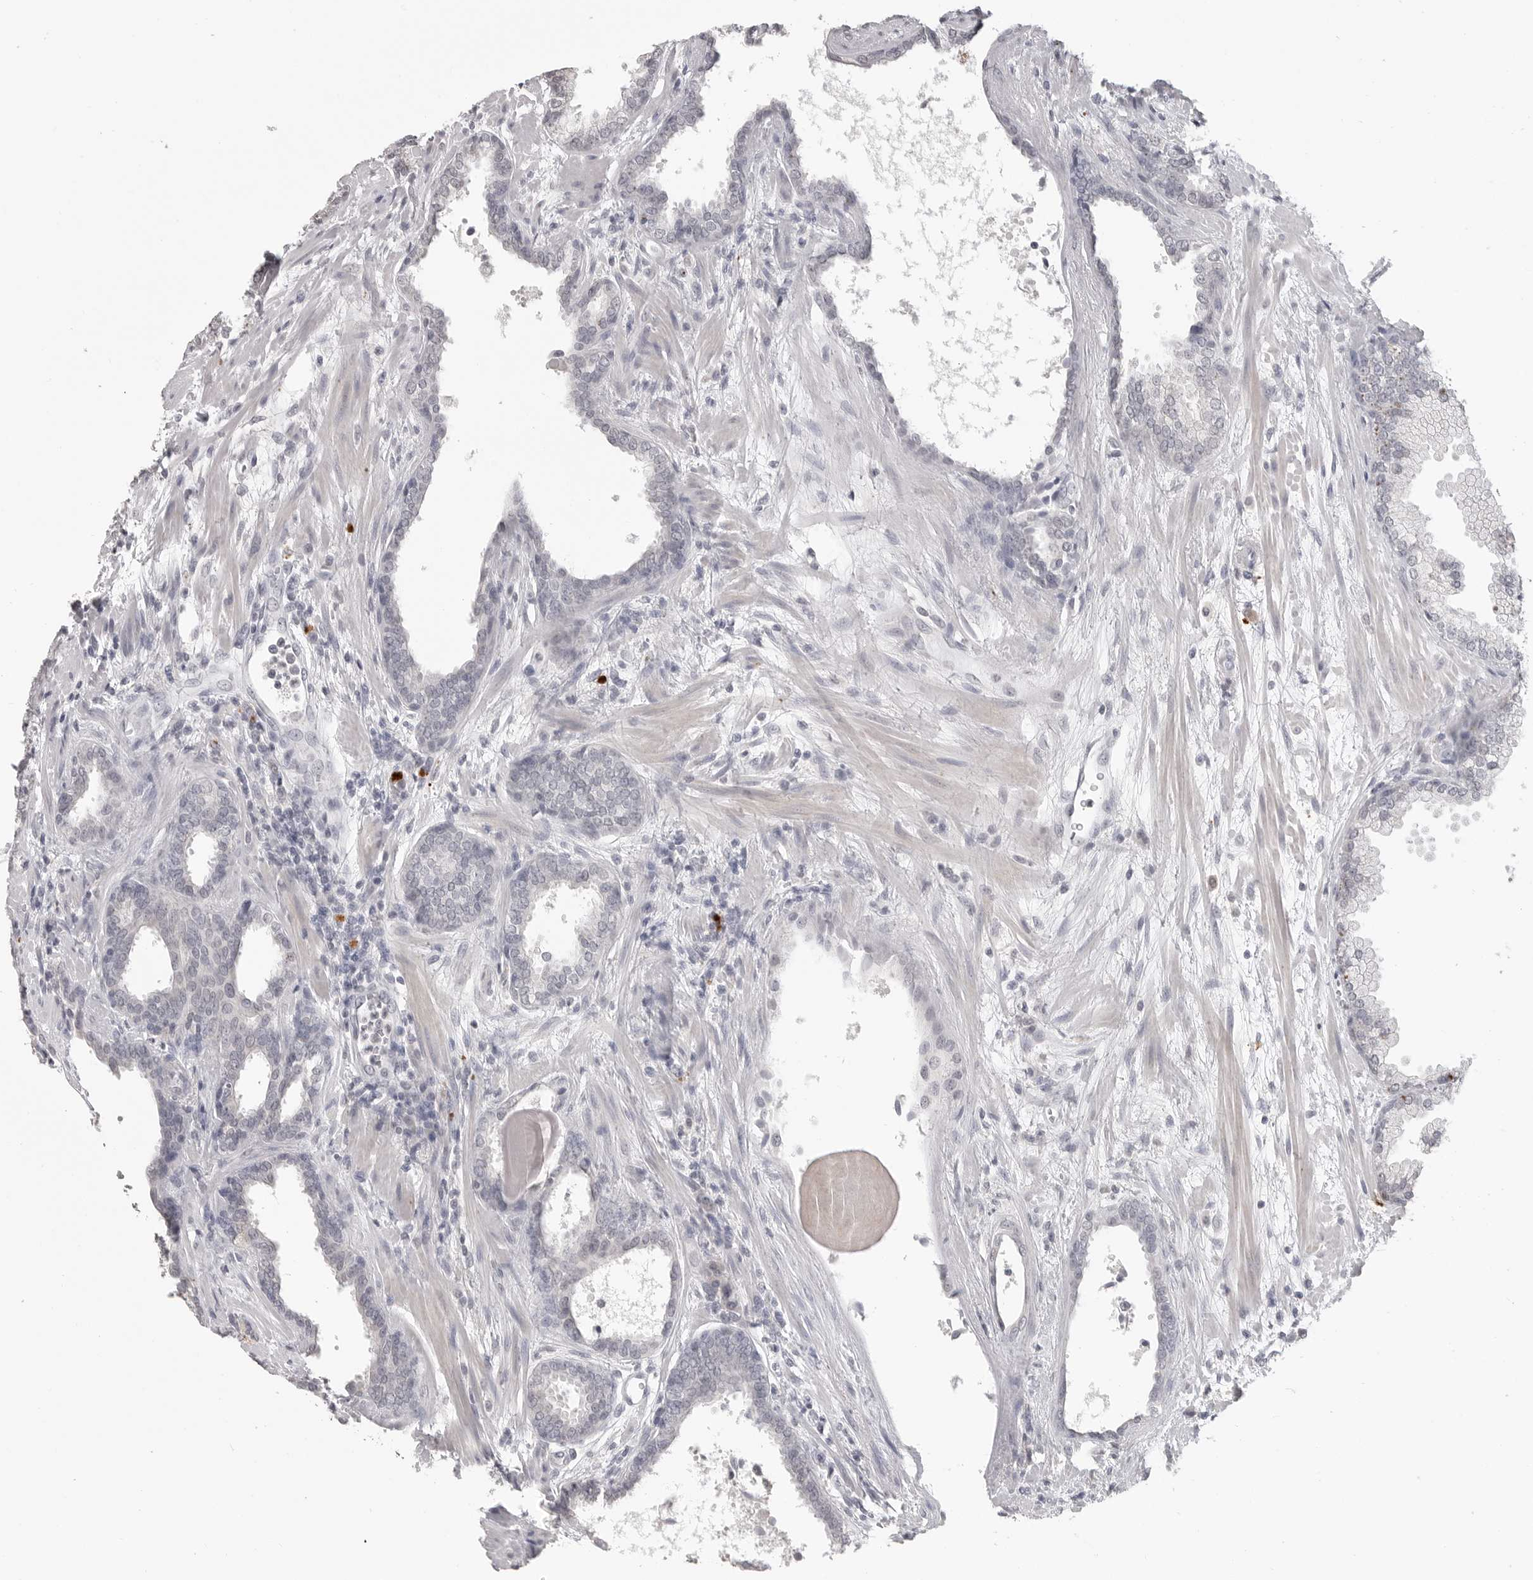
{"staining": {"intensity": "negative", "quantity": "none", "location": "none"}, "tissue": "prostate cancer", "cell_type": "Tumor cells", "image_type": "cancer", "snomed": [{"axis": "morphology", "description": "Adenocarcinoma, High grade"}, {"axis": "topography", "description": "Prostate"}], "caption": "The micrograph reveals no significant positivity in tumor cells of prostate cancer.", "gene": "PRSS1", "patient": {"sex": "male", "age": 62}}